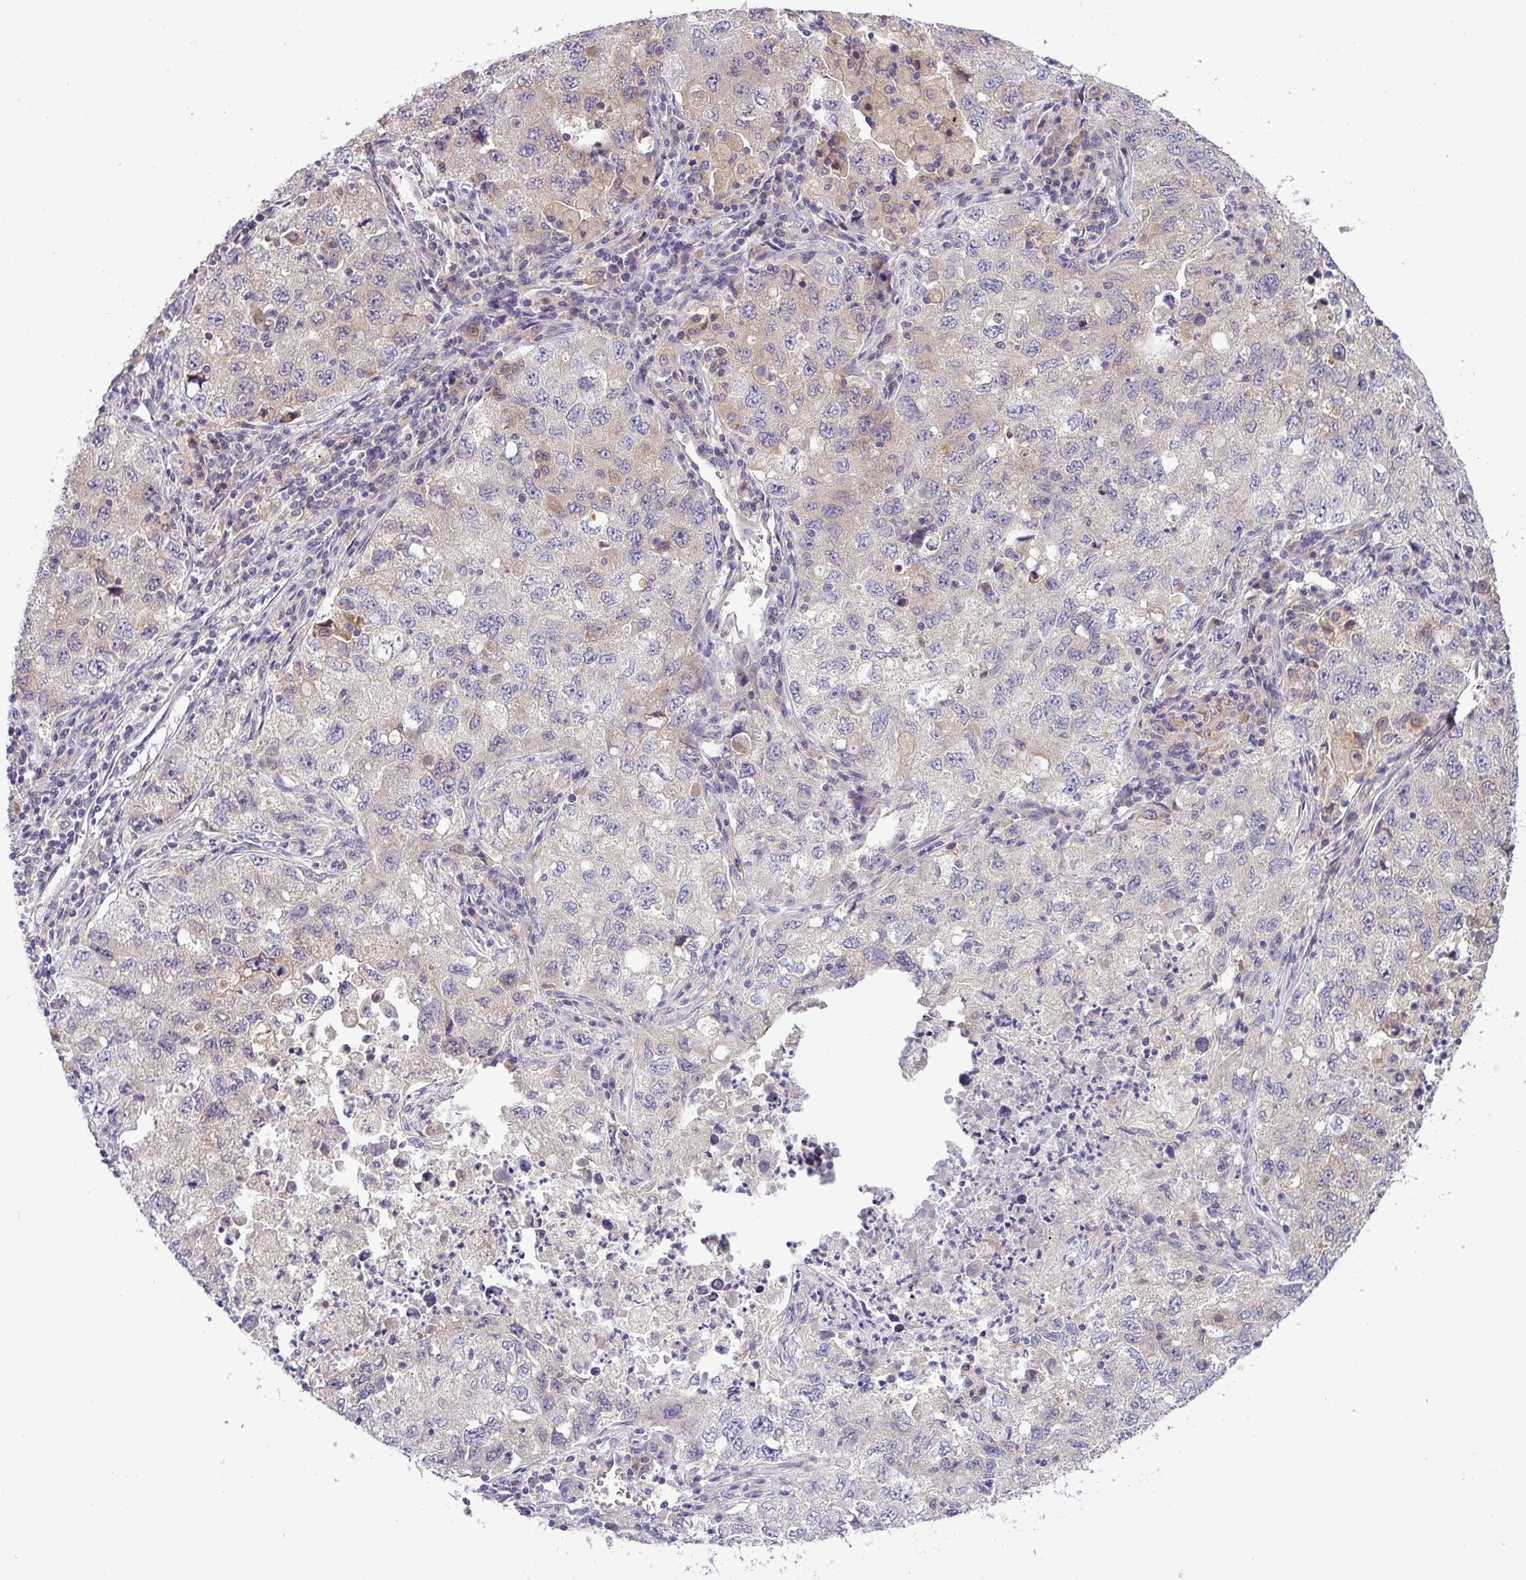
{"staining": {"intensity": "negative", "quantity": "none", "location": "none"}, "tissue": "lung cancer", "cell_type": "Tumor cells", "image_type": "cancer", "snomed": [{"axis": "morphology", "description": "Adenocarcinoma, NOS"}, {"axis": "topography", "description": "Lung"}], "caption": "A high-resolution photomicrograph shows IHC staining of lung cancer, which demonstrates no significant staining in tumor cells.", "gene": "TMEM62", "patient": {"sex": "female", "age": 57}}